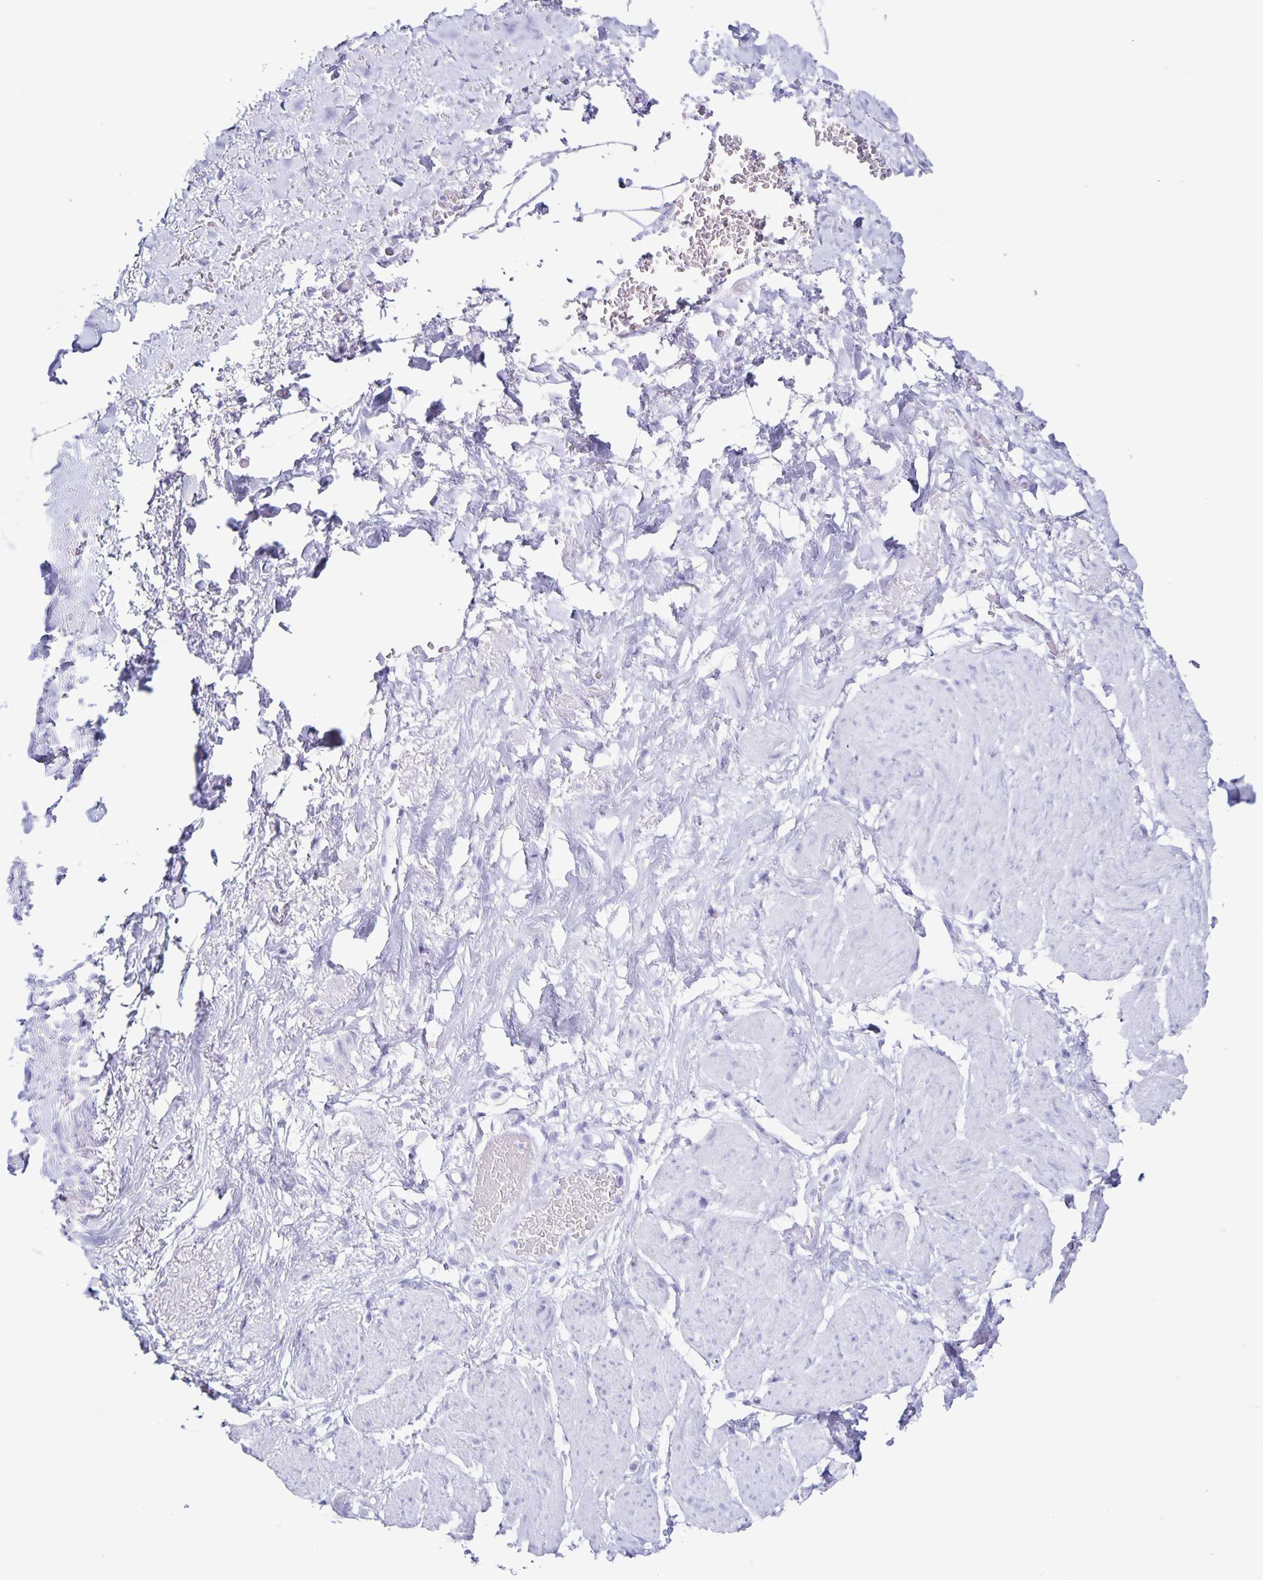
{"staining": {"intensity": "negative", "quantity": "none", "location": "none"}, "tissue": "adipose tissue", "cell_type": "Adipocytes", "image_type": "normal", "snomed": [{"axis": "morphology", "description": "Normal tissue, NOS"}, {"axis": "topography", "description": "Vagina"}, {"axis": "topography", "description": "Peripheral nerve tissue"}], "caption": "Protein analysis of unremarkable adipose tissue exhibits no significant positivity in adipocytes.", "gene": "C12orf56", "patient": {"sex": "female", "age": 71}}